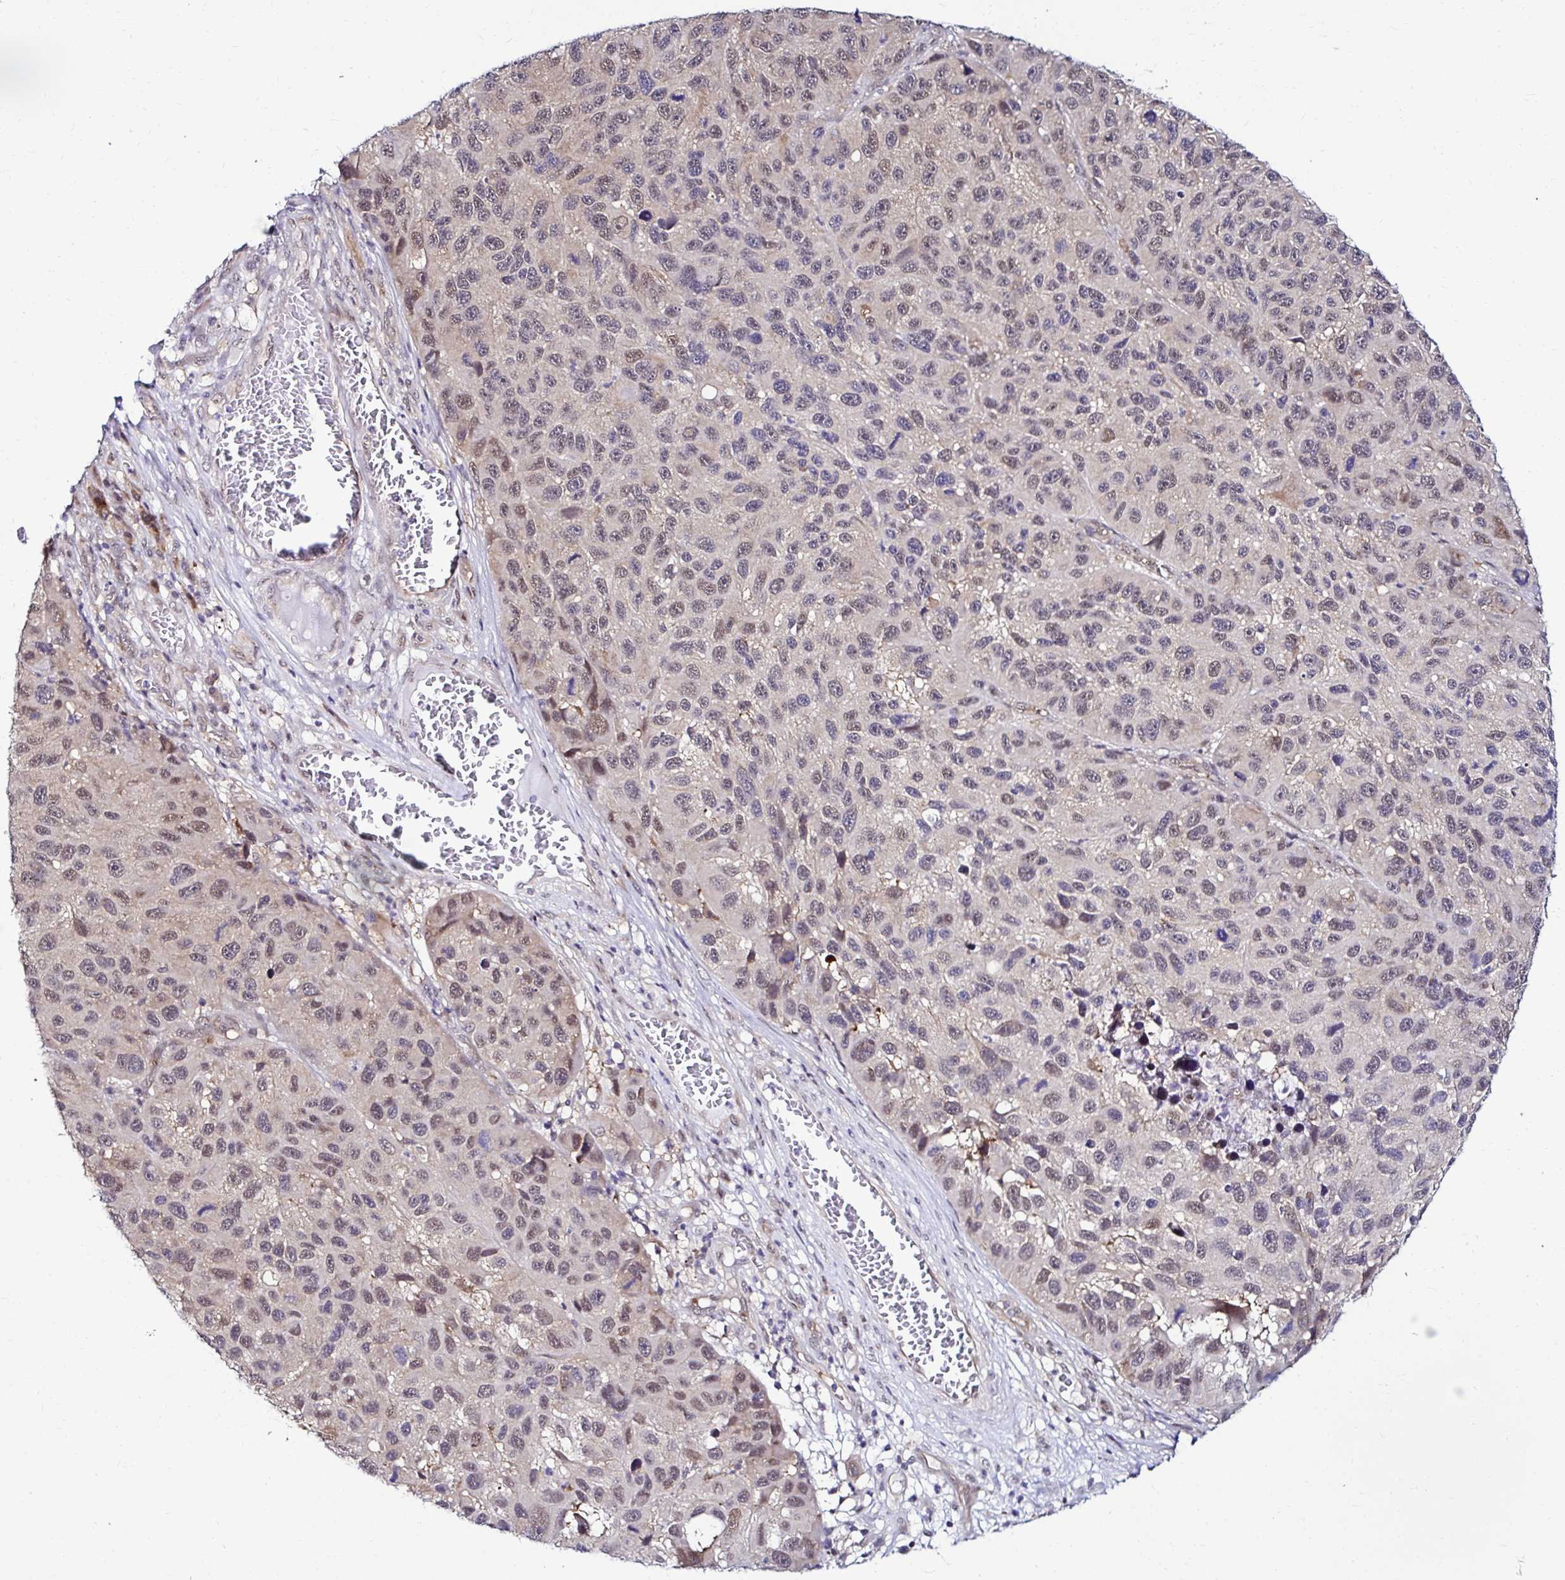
{"staining": {"intensity": "weak", "quantity": "25%-75%", "location": "nuclear"}, "tissue": "melanoma", "cell_type": "Tumor cells", "image_type": "cancer", "snomed": [{"axis": "morphology", "description": "Malignant melanoma, NOS"}, {"axis": "topography", "description": "Skin"}], "caption": "Weak nuclear protein expression is present in approximately 25%-75% of tumor cells in malignant melanoma. (DAB (3,3'-diaminobenzidine) IHC with brightfield microscopy, high magnification).", "gene": "PSMD3", "patient": {"sex": "male", "age": 53}}